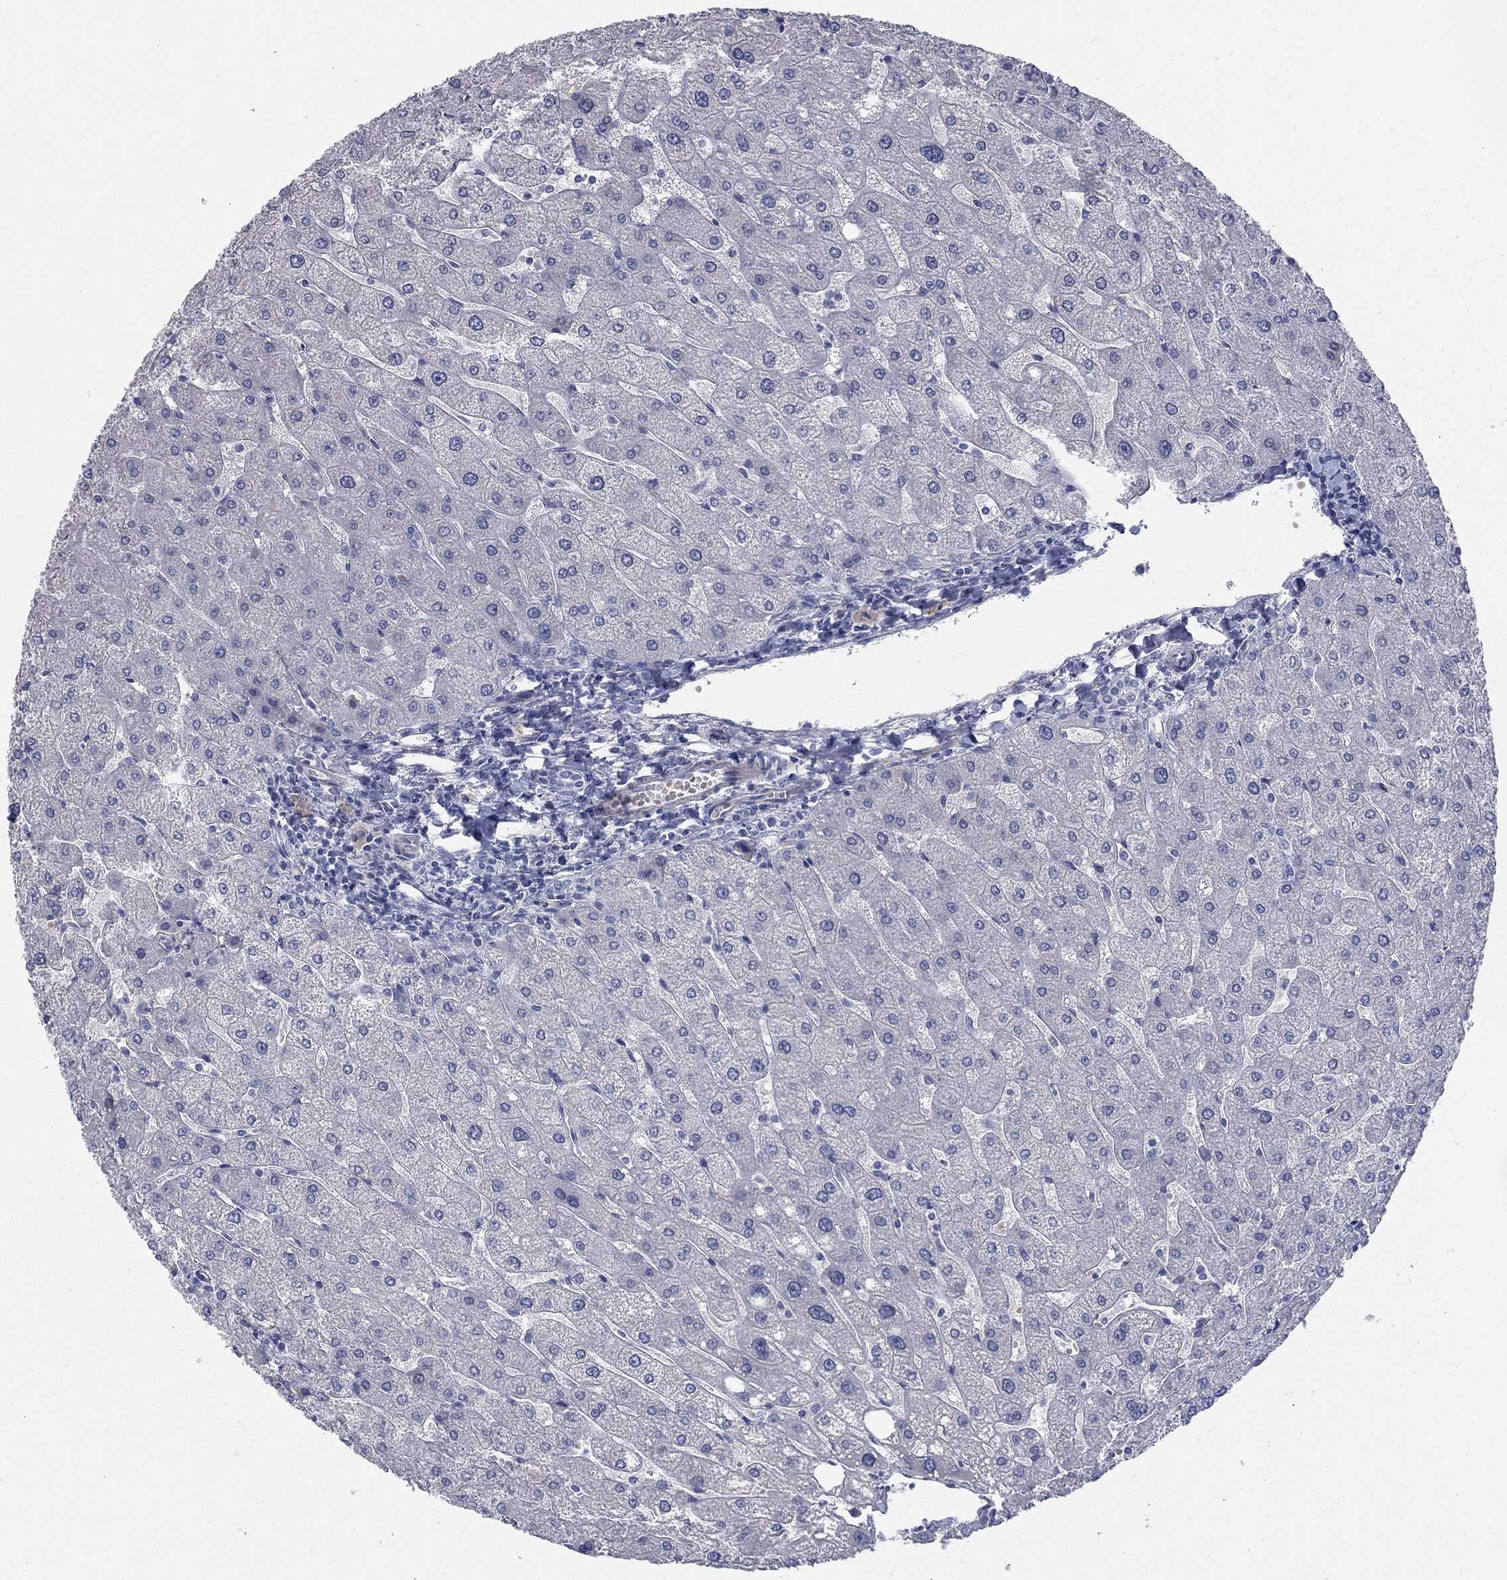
{"staining": {"intensity": "negative", "quantity": "none", "location": "none"}, "tissue": "liver", "cell_type": "Cholangiocytes", "image_type": "normal", "snomed": [{"axis": "morphology", "description": "Normal tissue, NOS"}, {"axis": "topography", "description": "Liver"}], "caption": "Micrograph shows no protein expression in cholangiocytes of benign liver. (DAB immunohistochemistry visualized using brightfield microscopy, high magnification).", "gene": "DNER", "patient": {"sex": "male", "age": 67}}